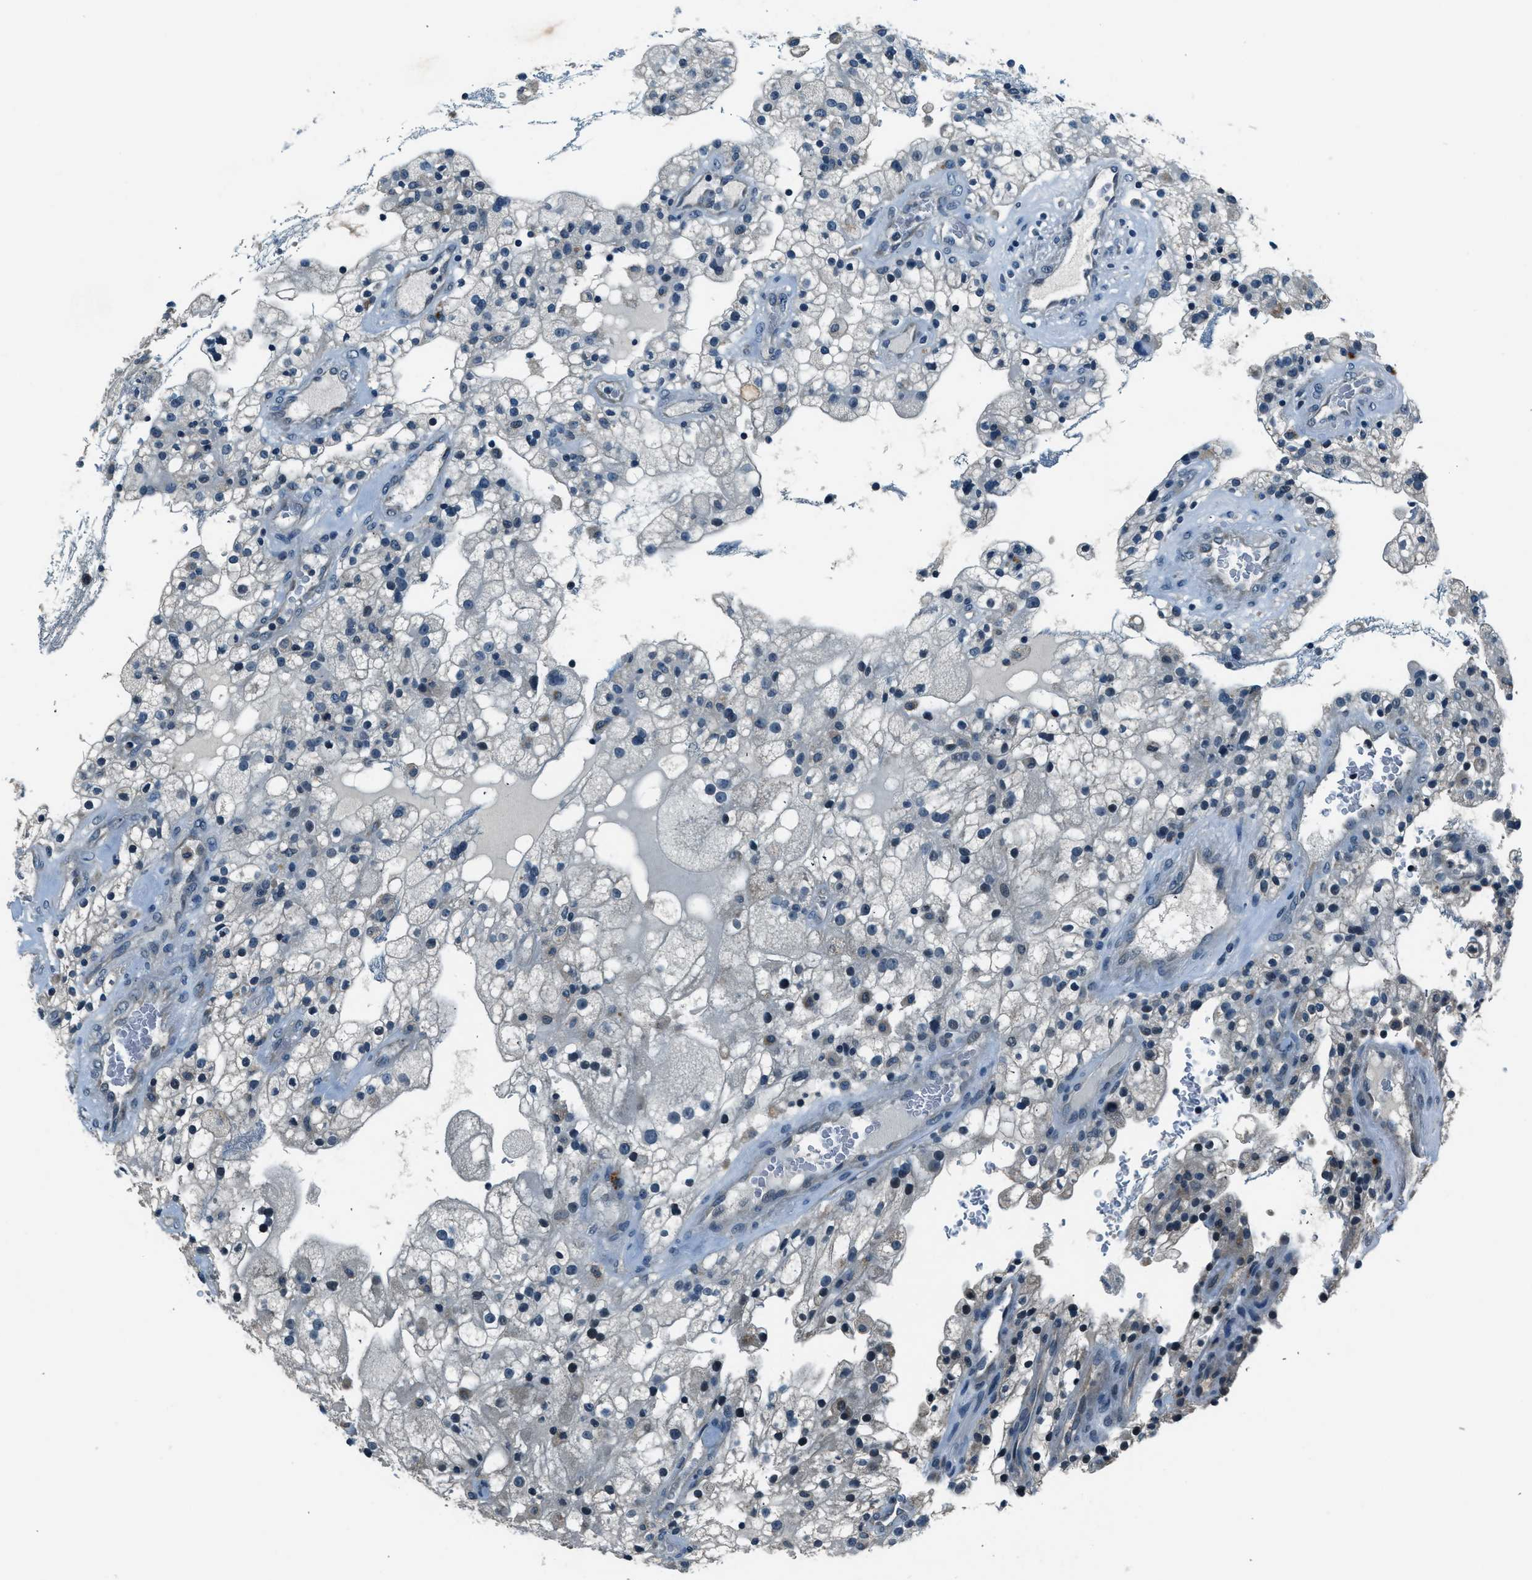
{"staining": {"intensity": "negative", "quantity": "none", "location": "none"}, "tissue": "renal cancer", "cell_type": "Tumor cells", "image_type": "cancer", "snomed": [{"axis": "morphology", "description": "Adenocarcinoma, NOS"}, {"axis": "topography", "description": "Kidney"}], "caption": "A micrograph of human adenocarcinoma (renal) is negative for staining in tumor cells. (DAB (3,3'-diaminobenzidine) immunohistochemistry, high magnification).", "gene": "NME8", "patient": {"sex": "female", "age": 52}}